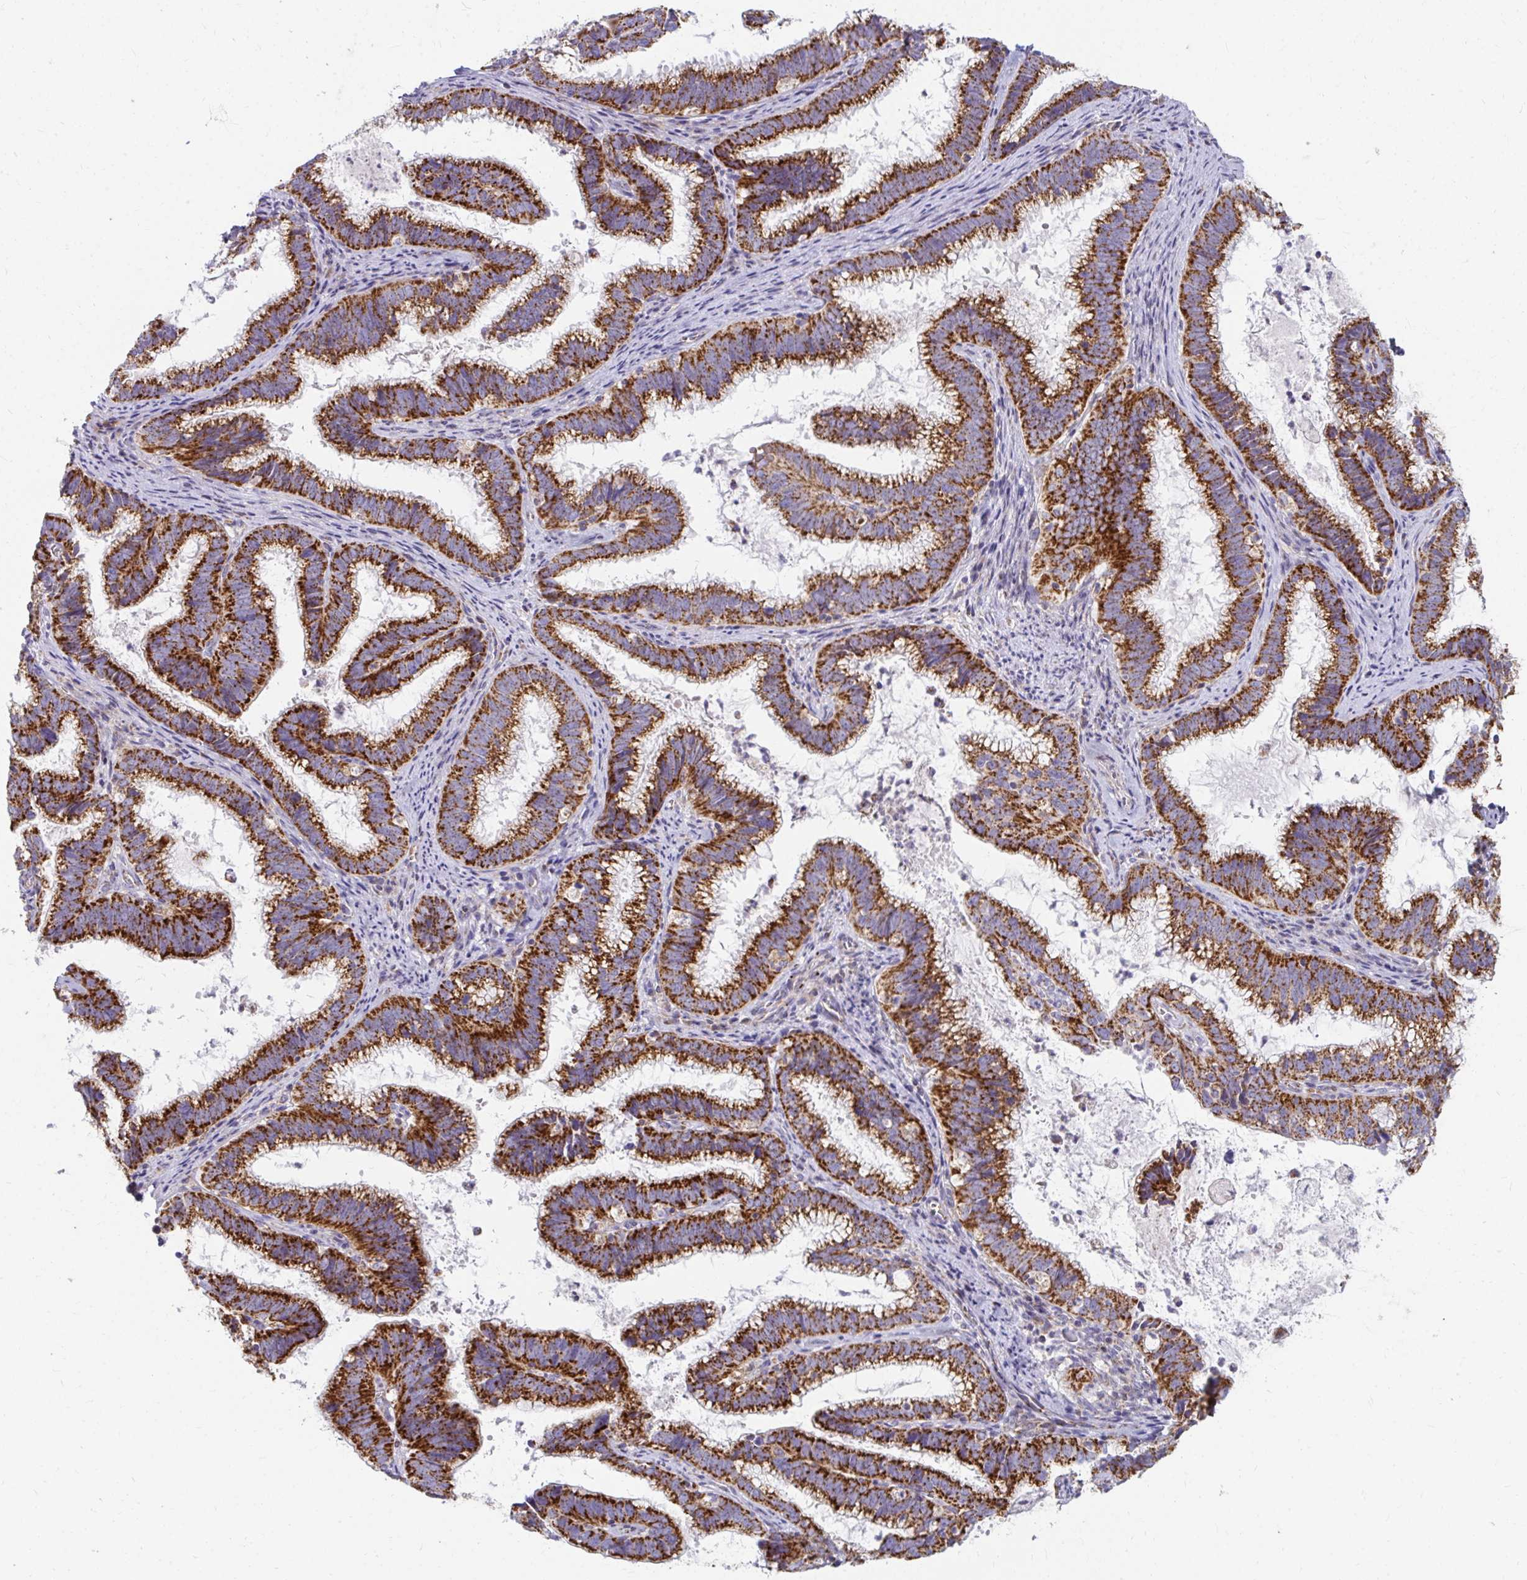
{"staining": {"intensity": "strong", "quantity": ">75%", "location": "cytoplasmic/membranous"}, "tissue": "cervical cancer", "cell_type": "Tumor cells", "image_type": "cancer", "snomed": [{"axis": "morphology", "description": "Adenocarcinoma, NOS"}, {"axis": "topography", "description": "Cervix"}], "caption": "An image of adenocarcinoma (cervical) stained for a protein shows strong cytoplasmic/membranous brown staining in tumor cells. (IHC, brightfield microscopy, high magnification).", "gene": "EXOC5", "patient": {"sex": "female", "age": 61}}